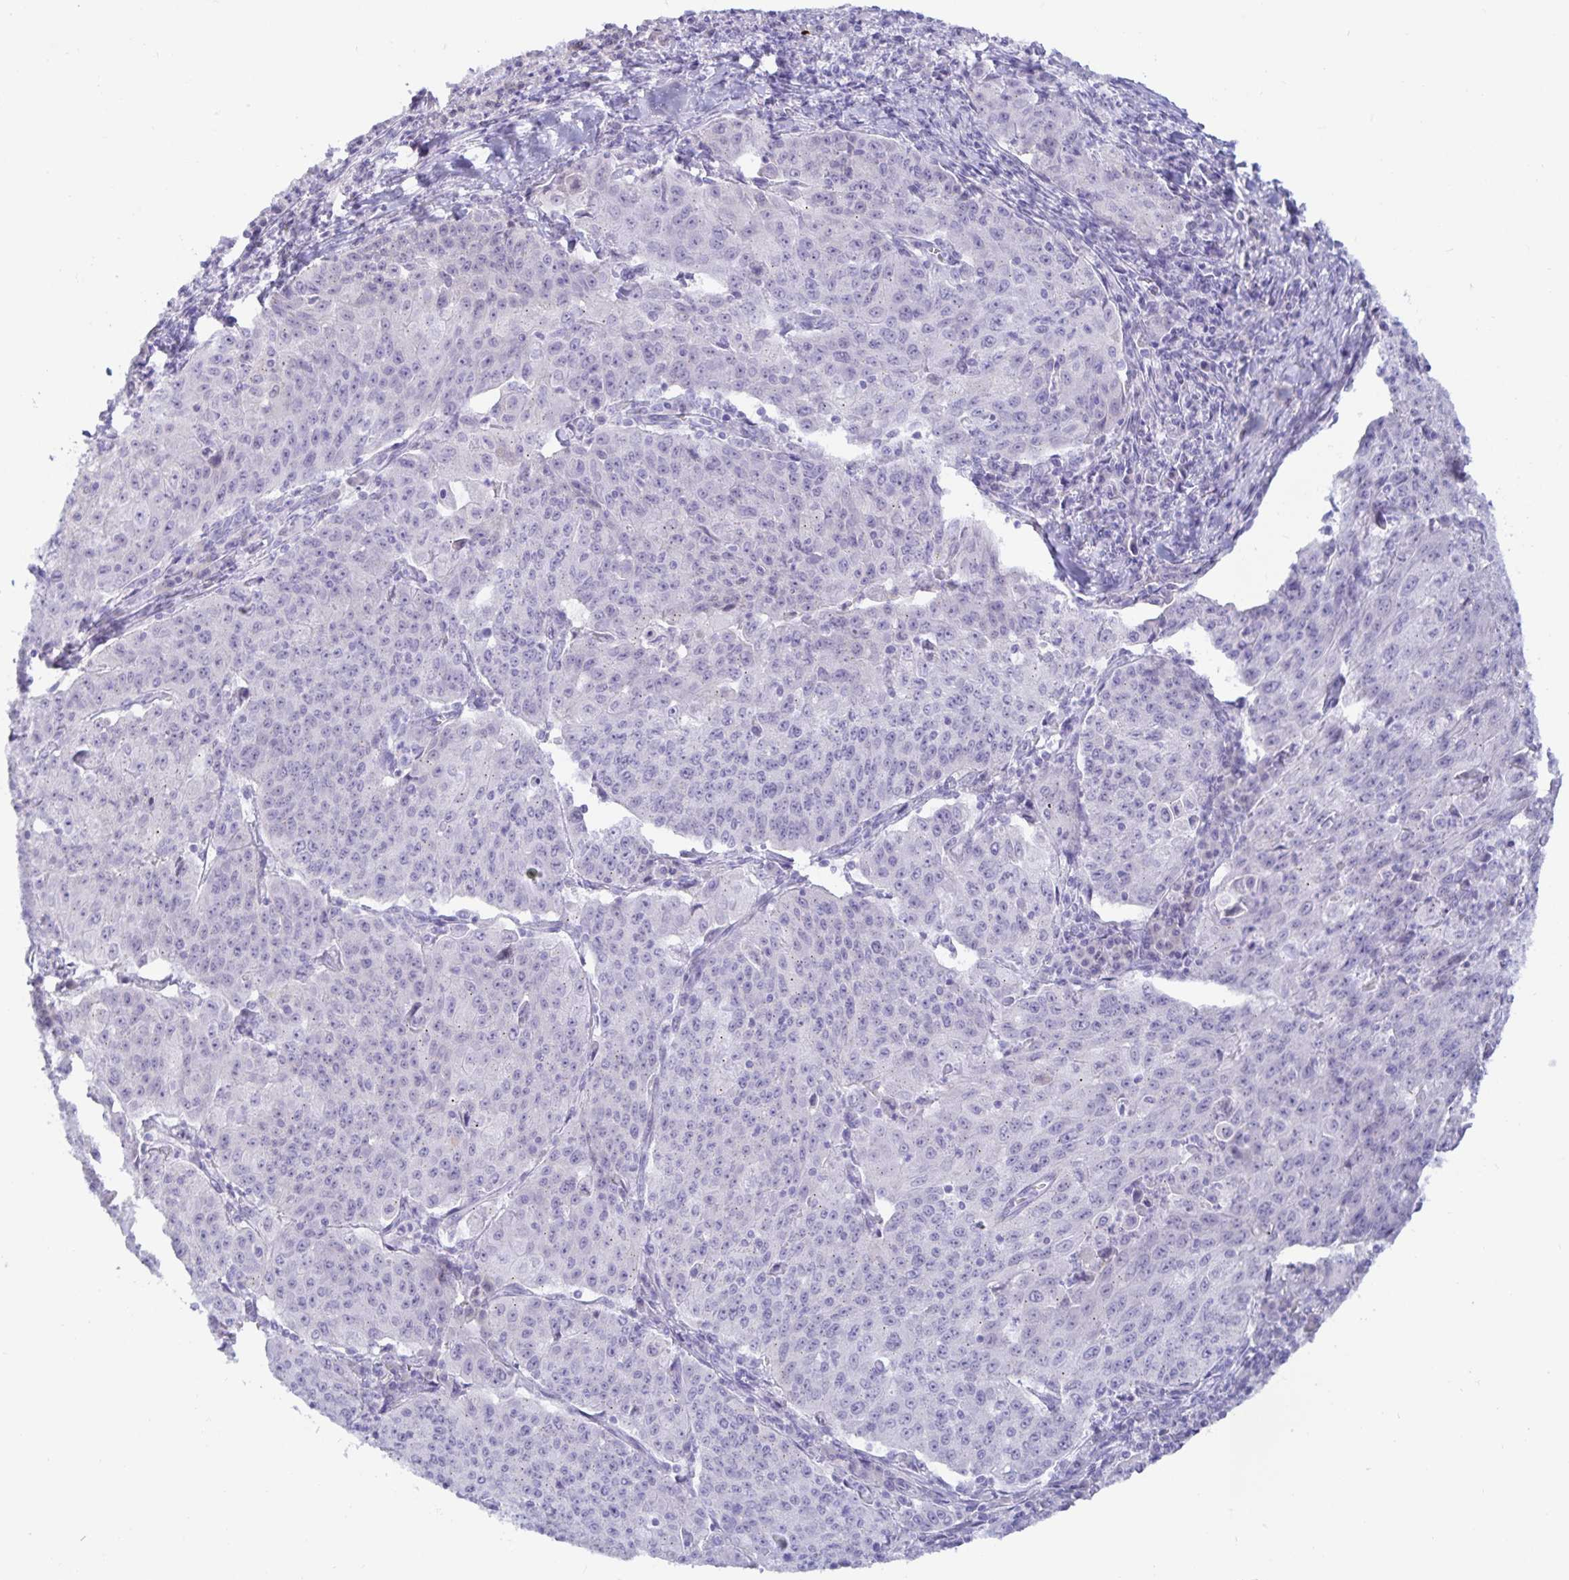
{"staining": {"intensity": "negative", "quantity": "none", "location": "none"}, "tissue": "lung cancer", "cell_type": "Tumor cells", "image_type": "cancer", "snomed": [{"axis": "morphology", "description": "Squamous cell carcinoma, NOS"}, {"axis": "morphology", "description": "Squamous cell carcinoma, metastatic, NOS"}, {"axis": "topography", "description": "Bronchus"}, {"axis": "topography", "description": "Lung"}], "caption": "Squamous cell carcinoma (lung) was stained to show a protein in brown. There is no significant staining in tumor cells.", "gene": "MON2", "patient": {"sex": "male", "age": 62}}